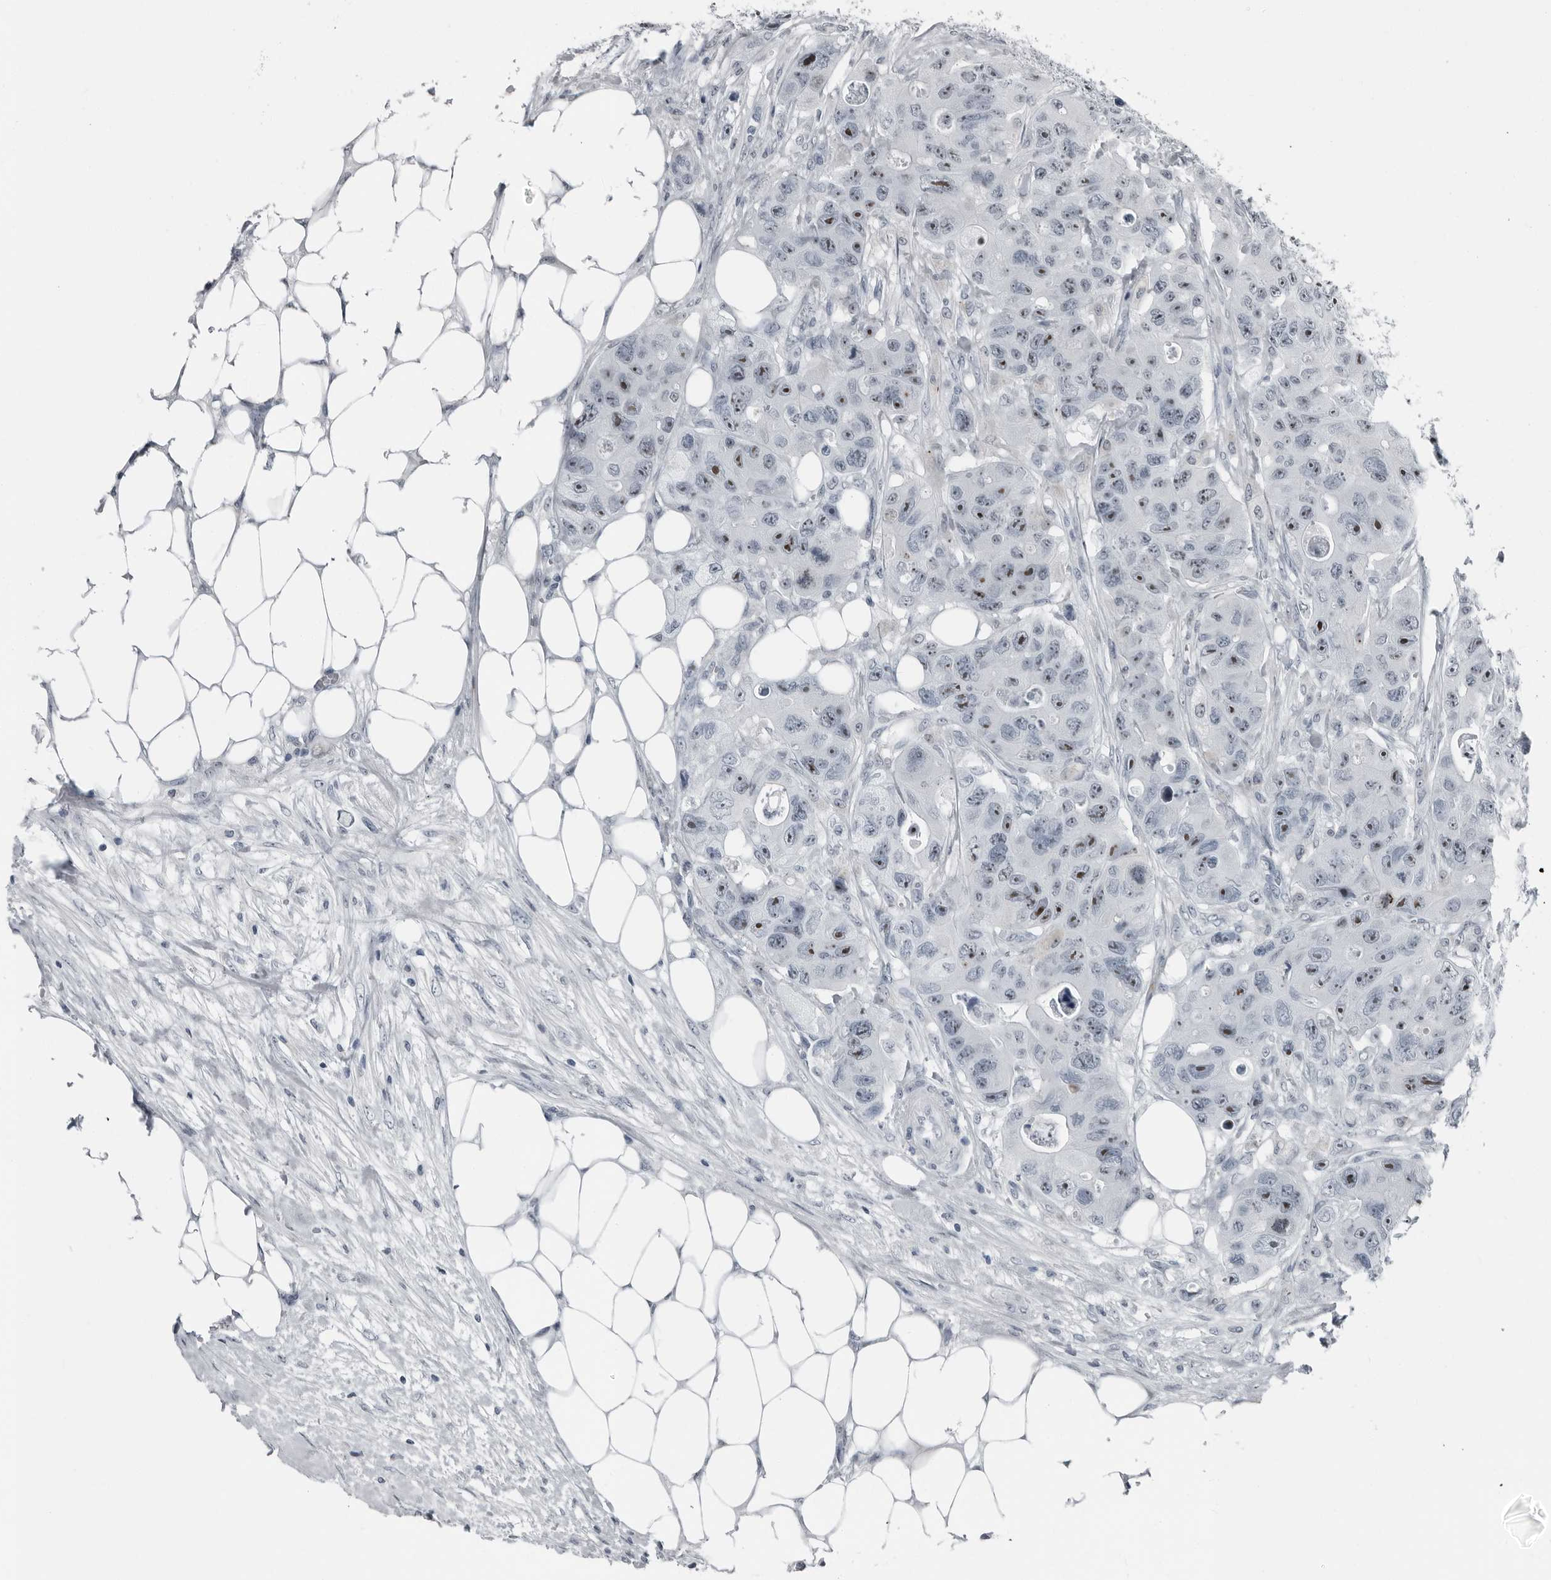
{"staining": {"intensity": "moderate", "quantity": ">75%", "location": "nuclear"}, "tissue": "colorectal cancer", "cell_type": "Tumor cells", "image_type": "cancer", "snomed": [{"axis": "morphology", "description": "Adenocarcinoma, NOS"}, {"axis": "topography", "description": "Colon"}], "caption": "Tumor cells display medium levels of moderate nuclear positivity in approximately >75% of cells in human colorectal cancer (adenocarcinoma). (DAB (3,3'-diaminobenzidine) IHC with brightfield microscopy, high magnification).", "gene": "PDCD11", "patient": {"sex": "female", "age": 46}}